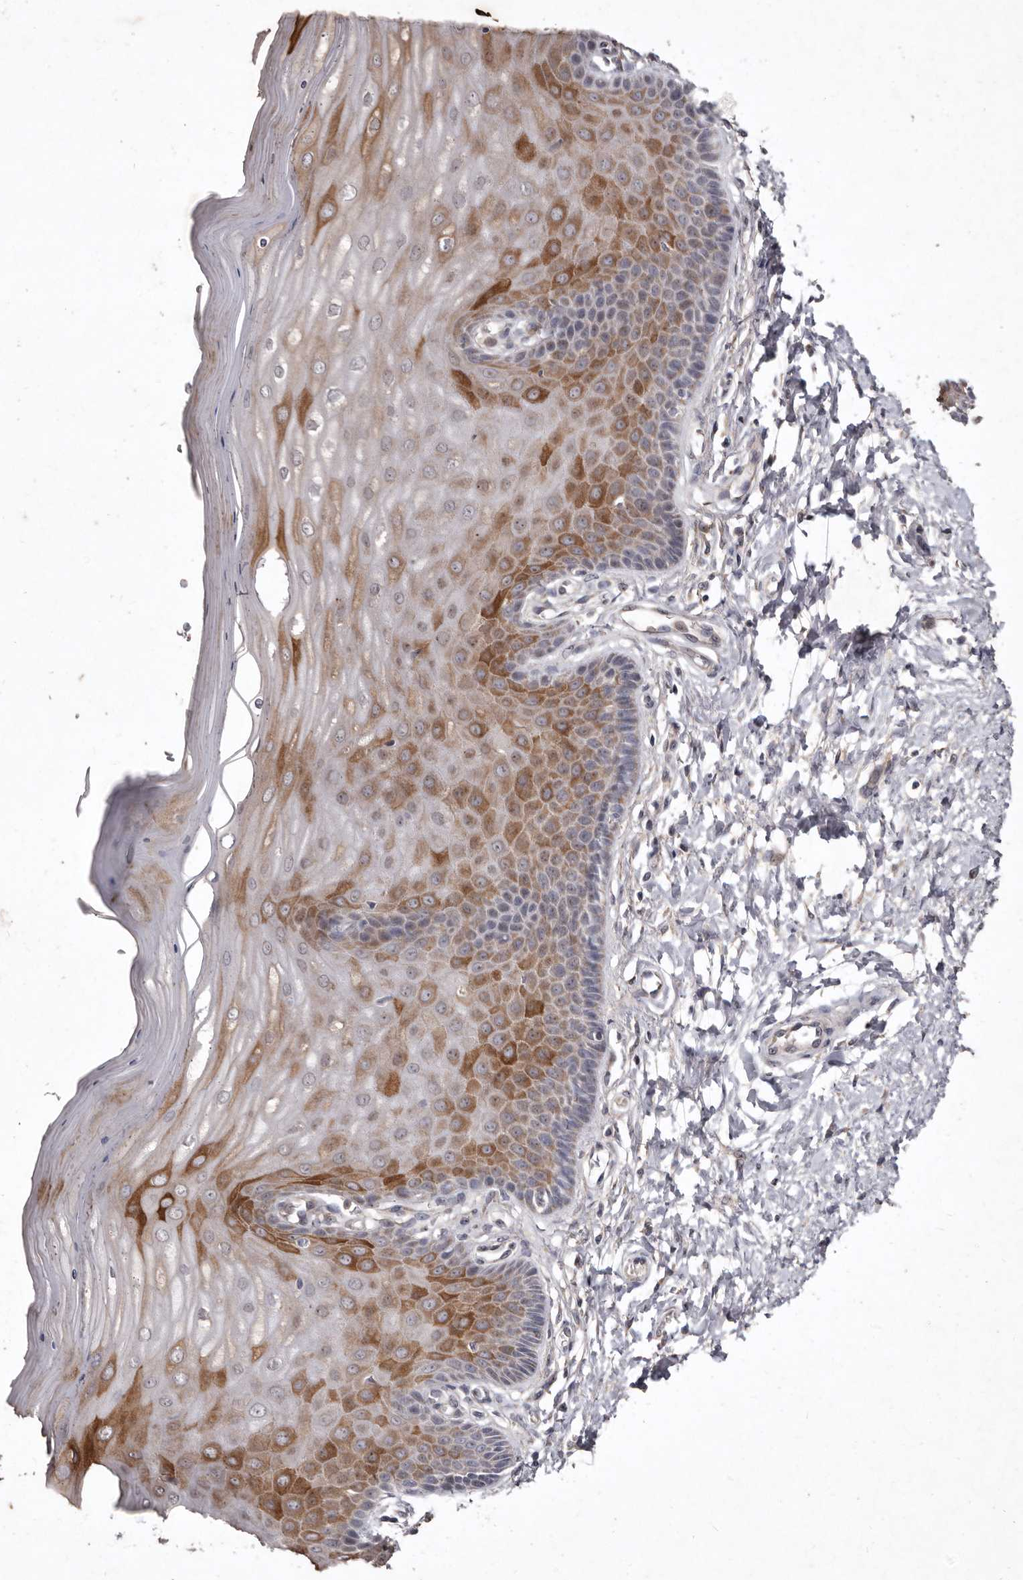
{"staining": {"intensity": "moderate", "quantity": "25%-75%", "location": "cytoplasmic/membranous"}, "tissue": "cervix", "cell_type": "Glandular cells", "image_type": "normal", "snomed": [{"axis": "morphology", "description": "Normal tissue, NOS"}, {"axis": "topography", "description": "Cervix"}], "caption": "Brown immunohistochemical staining in unremarkable human cervix reveals moderate cytoplasmic/membranous positivity in approximately 25%-75% of glandular cells. (Brightfield microscopy of DAB IHC at high magnification).", "gene": "FLAD1", "patient": {"sex": "female", "age": 55}}